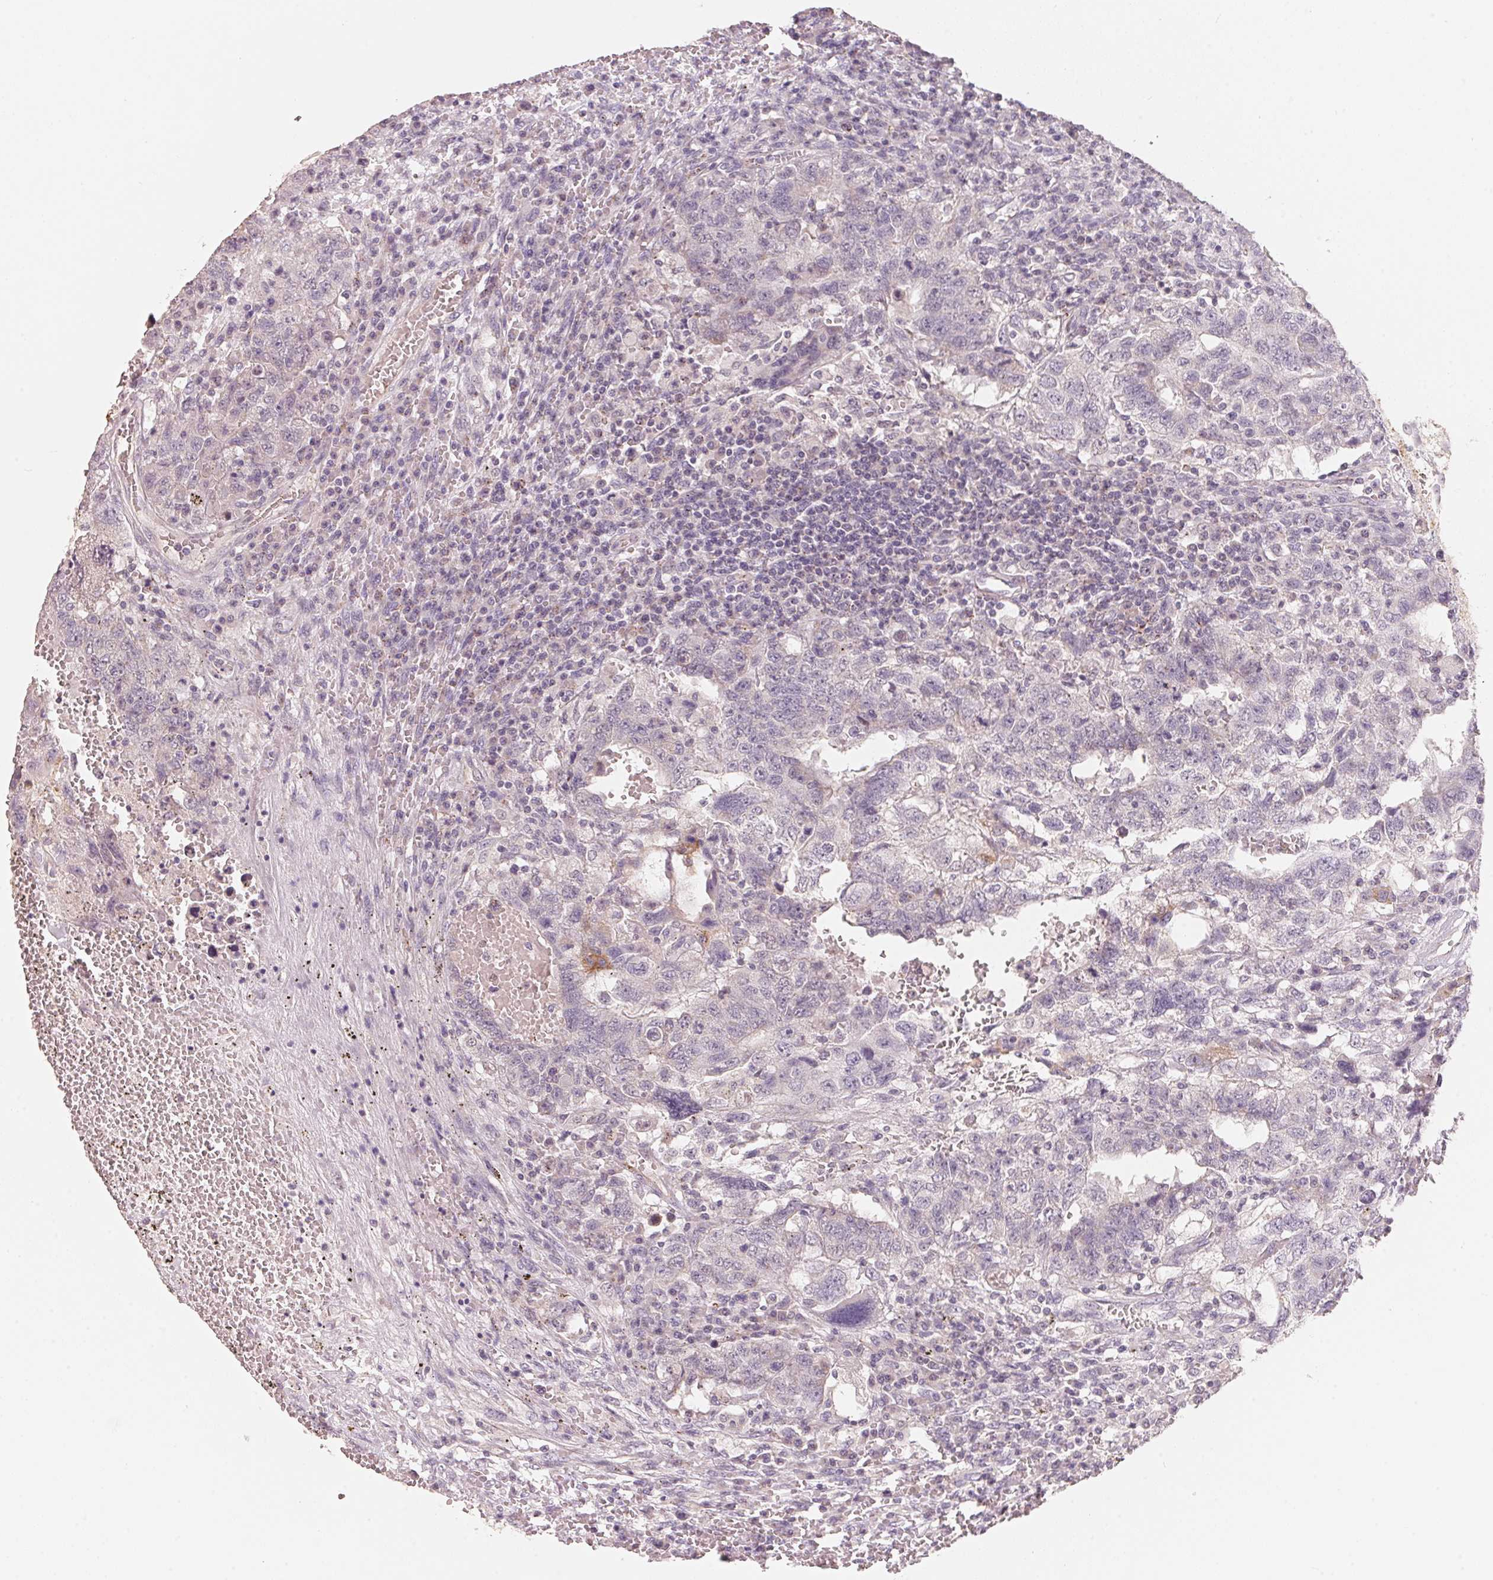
{"staining": {"intensity": "negative", "quantity": "none", "location": "none"}, "tissue": "testis cancer", "cell_type": "Tumor cells", "image_type": "cancer", "snomed": [{"axis": "morphology", "description": "Carcinoma, Embryonal, NOS"}, {"axis": "topography", "description": "Testis"}], "caption": "This is an IHC micrograph of human testis cancer. There is no expression in tumor cells.", "gene": "TP53AIP1", "patient": {"sex": "male", "age": 26}}